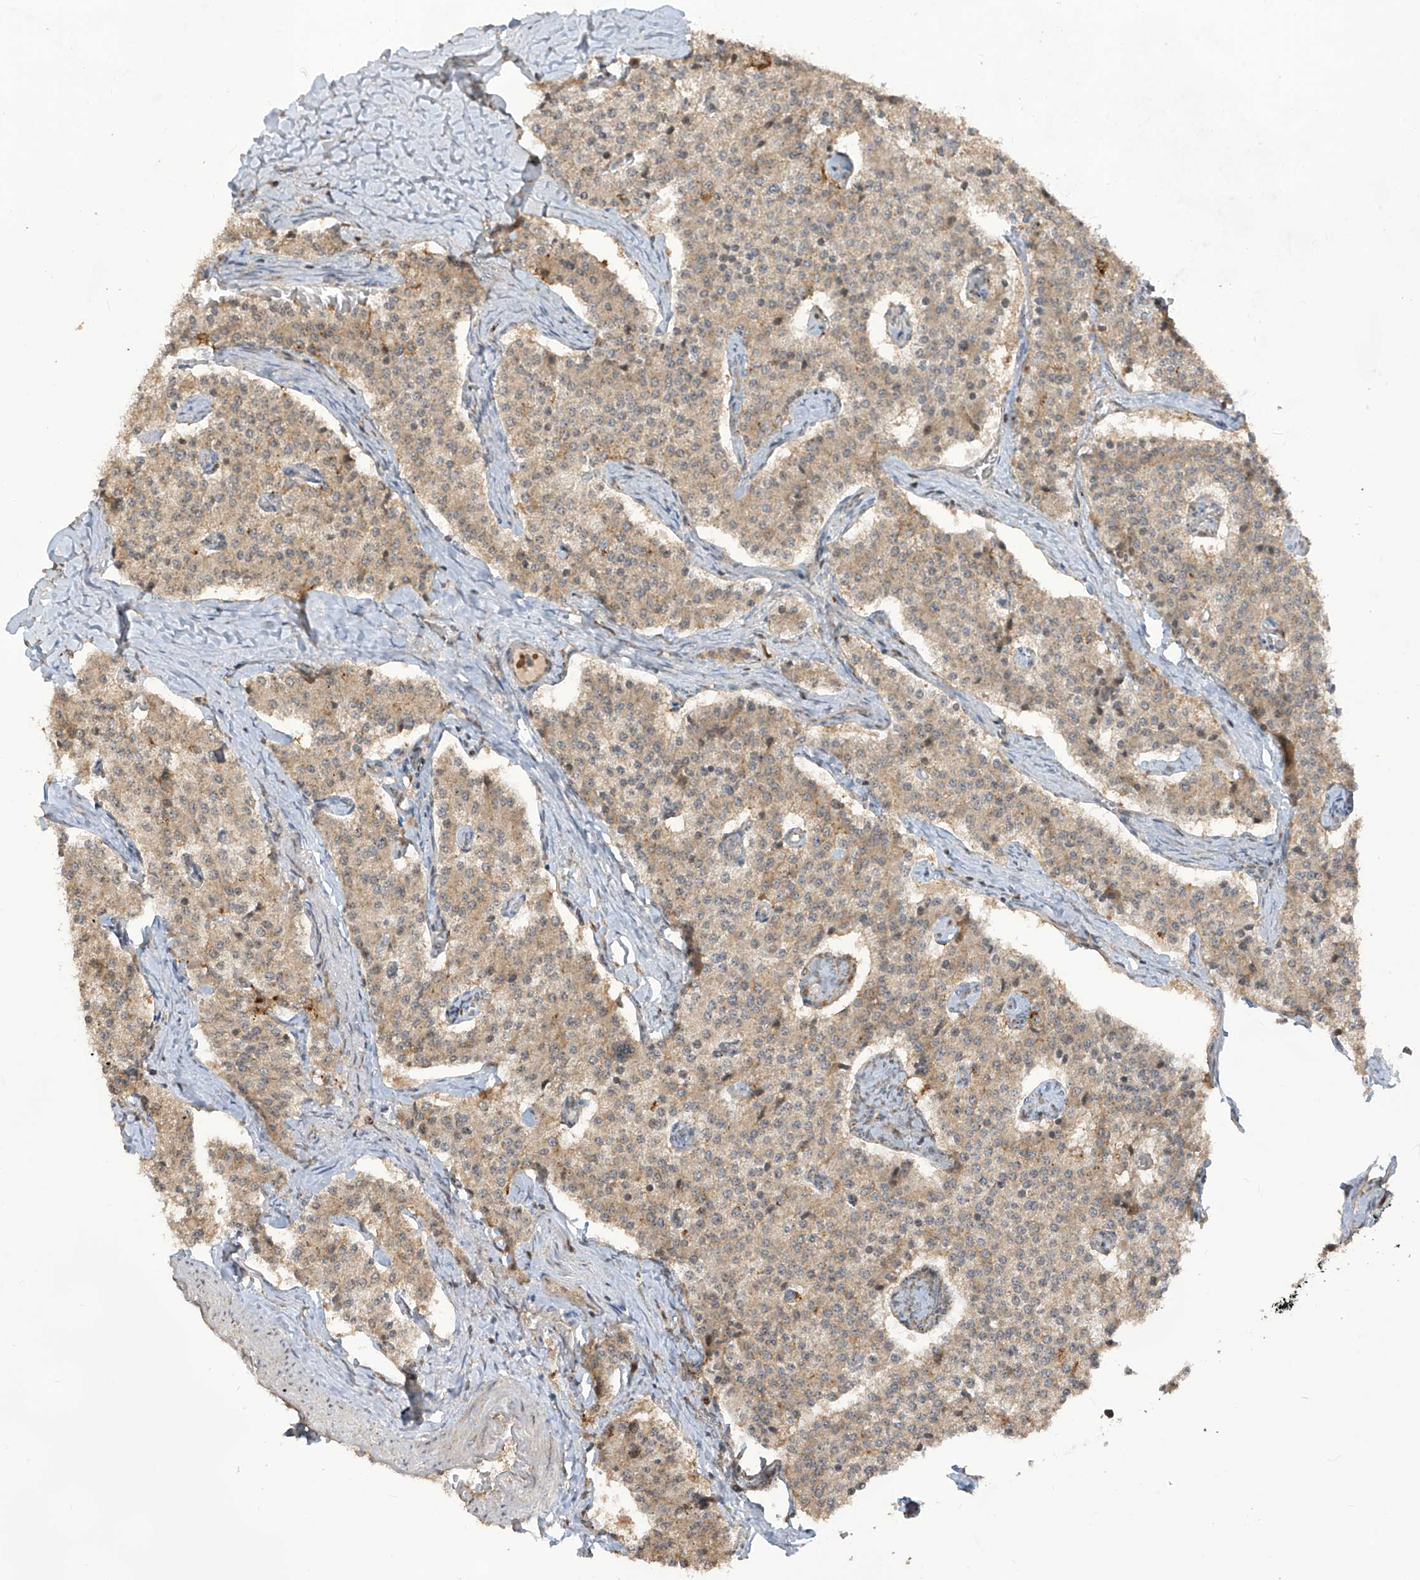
{"staining": {"intensity": "moderate", "quantity": ">75%", "location": "cytoplasmic/membranous"}, "tissue": "carcinoid", "cell_type": "Tumor cells", "image_type": "cancer", "snomed": [{"axis": "morphology", "description": "Carcinoid, malignant, NOS"}, {"axis": "topography", "description": "Colon"}], "caption": "Moderate cytoplasmic/membranous expression for a protein is present in approximately >75% of tumor cells of malignant carcinoid using immunohistochemistry (IHC).", "gene": "CARF", "patient": {"sex": "female", "age": 52}}